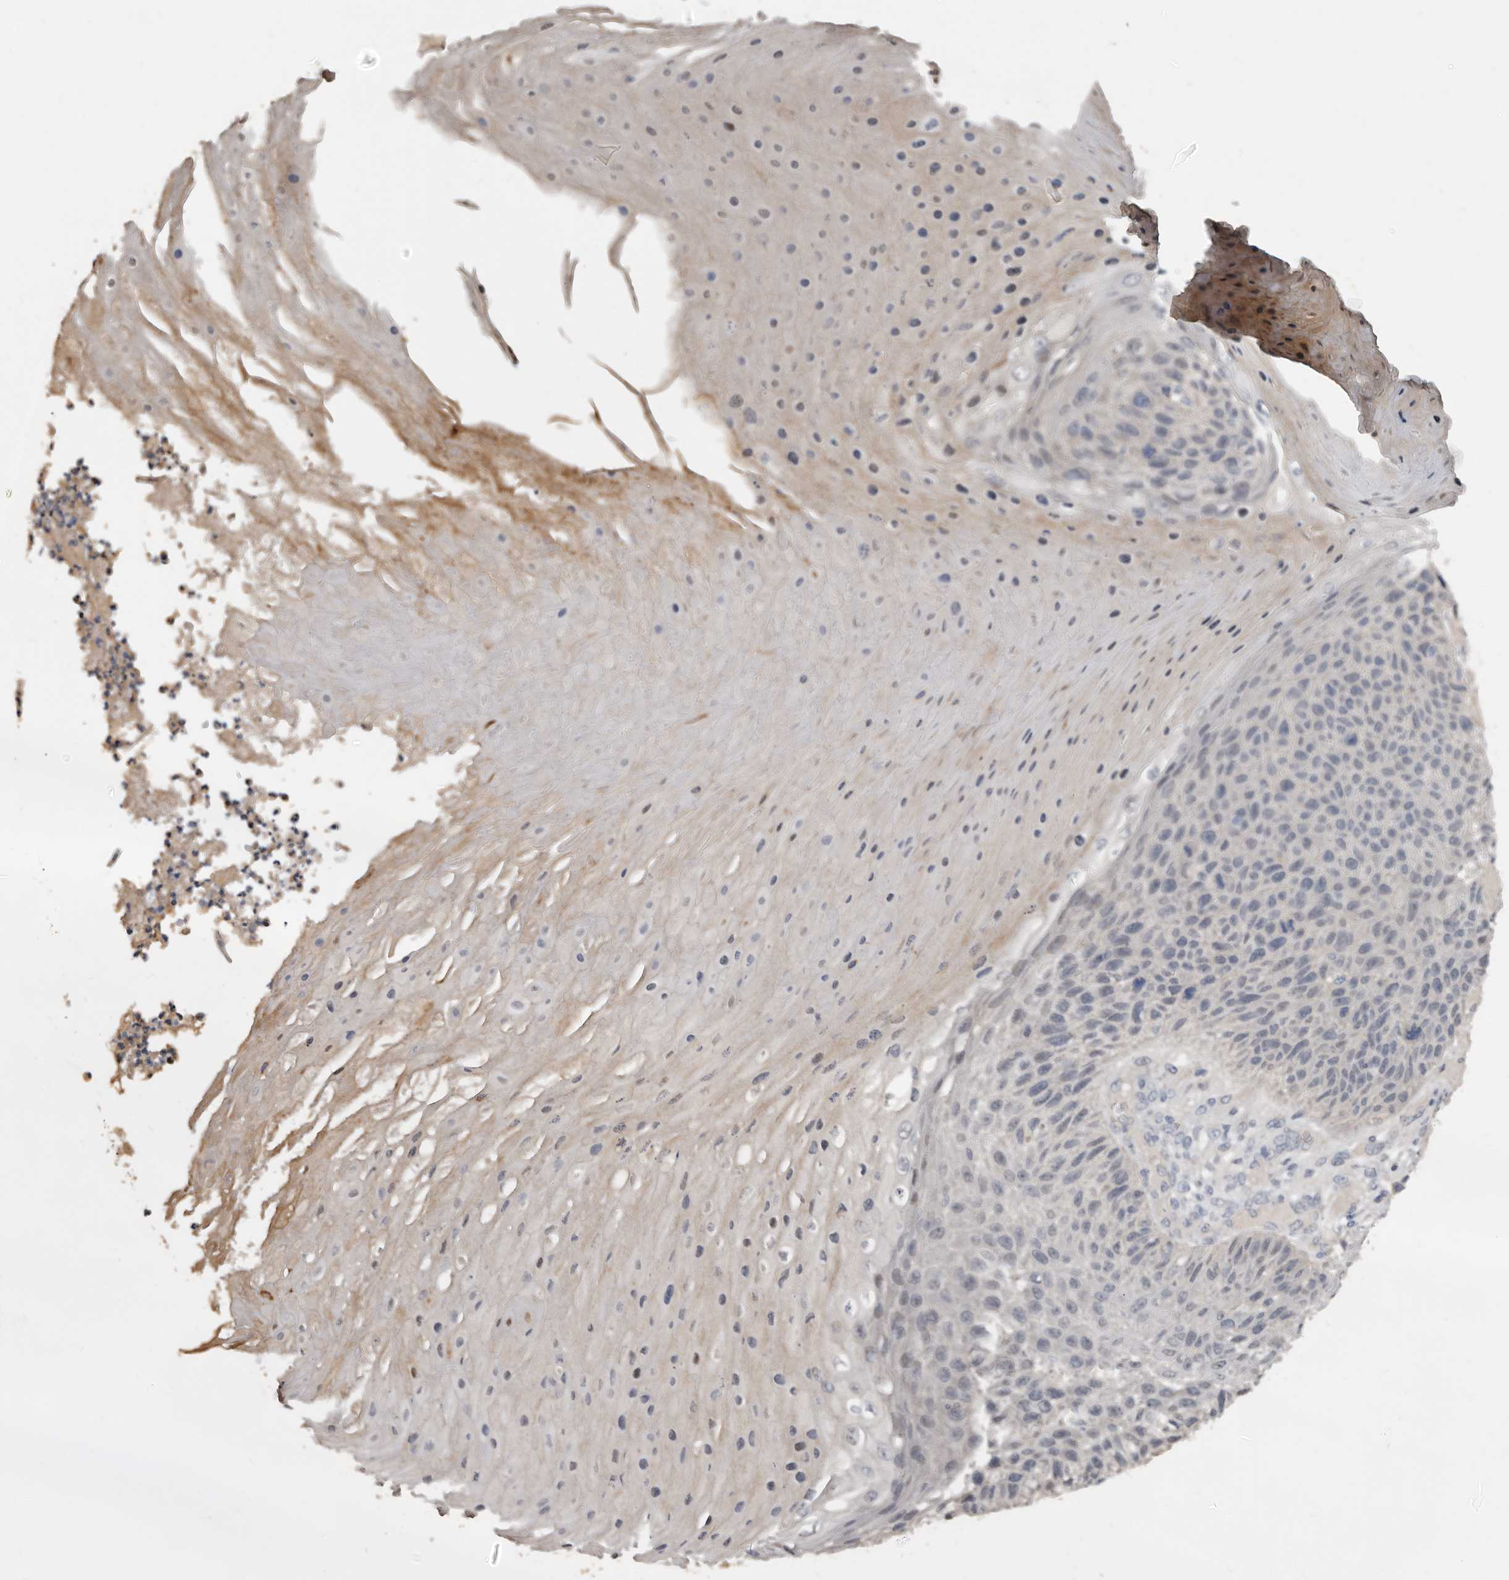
{"staining": {"intensity": "negative", "quantity": "none", "location": "none"}, "tissue": "skin cancer", "cell_type": "Tumor cells", "image_type": "cancer", "snomed": [{"axis": "morphology", "description": "Squamous cell carcinoma, NOS"}, {"axis": "topography", "description": "Skin"}], "caption": "Protein analysis of skin cancer (squamous cell carcinoma) demonstrates no significant staining in tumor cells. (Immunohistochemistry (ihc), brightfield microscopy, high magnification).", "gene": "RBKS", "patient": {"sex": "female", "age": 88}}